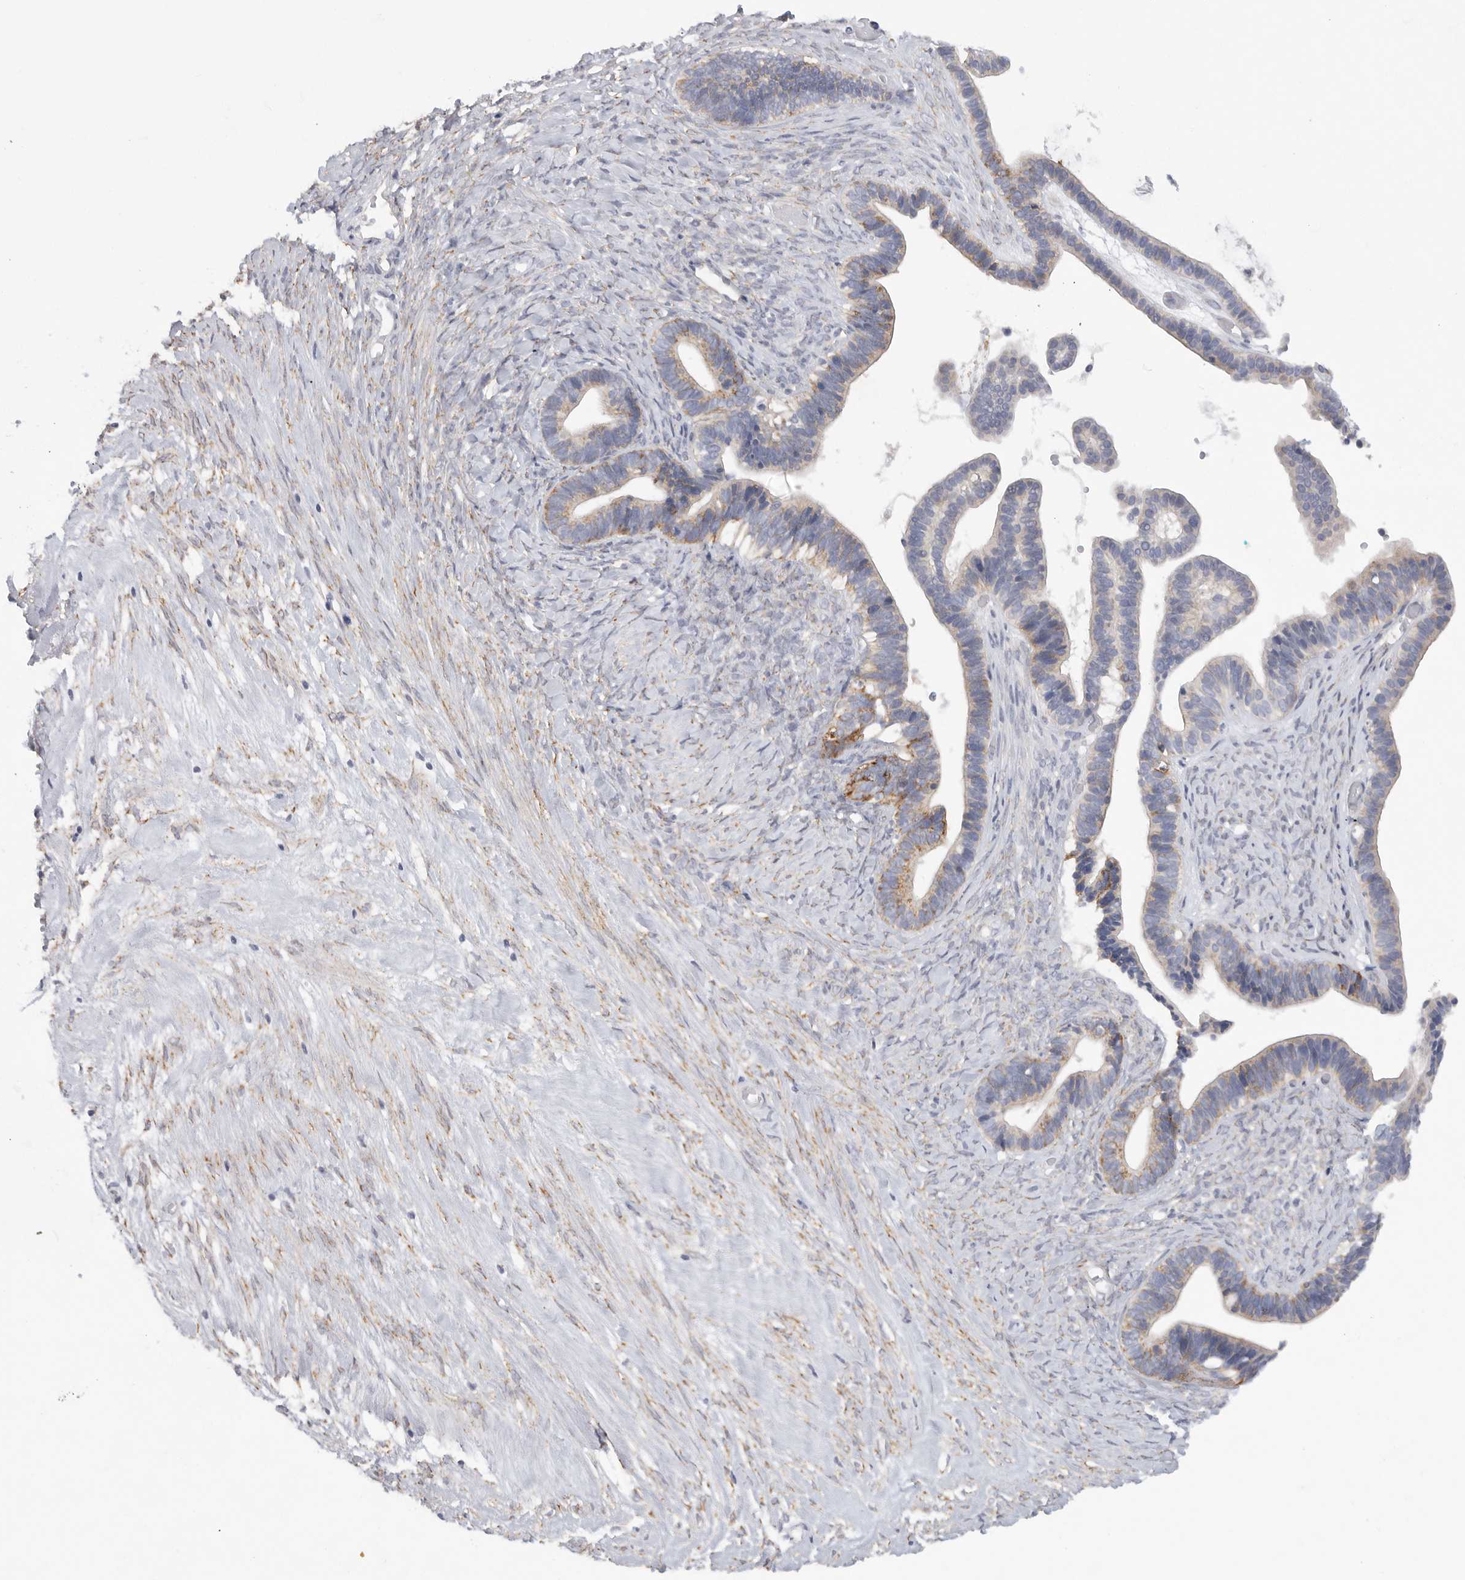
{"staining": {"intensity": "moderate", "quantity": "<25%", "location": "cytoplasmic/membranous"}, "tissue": "ovarian cancer", "cell_type": "Tumor cells", "image_type": "cancer", "snomed": [{"axis": "morphology", "description": "Cystadenocarcinoma, serous, NOS"}, {"axis": "topography", "description": "Ovary"}], "caption": "Ovarian cancer (serous cystadenocarcinoma) stained with a protein marker displays moderate staining in tumor cells.", "gene": "ELP3", "patient": {"sex": "female", "age": 56}}